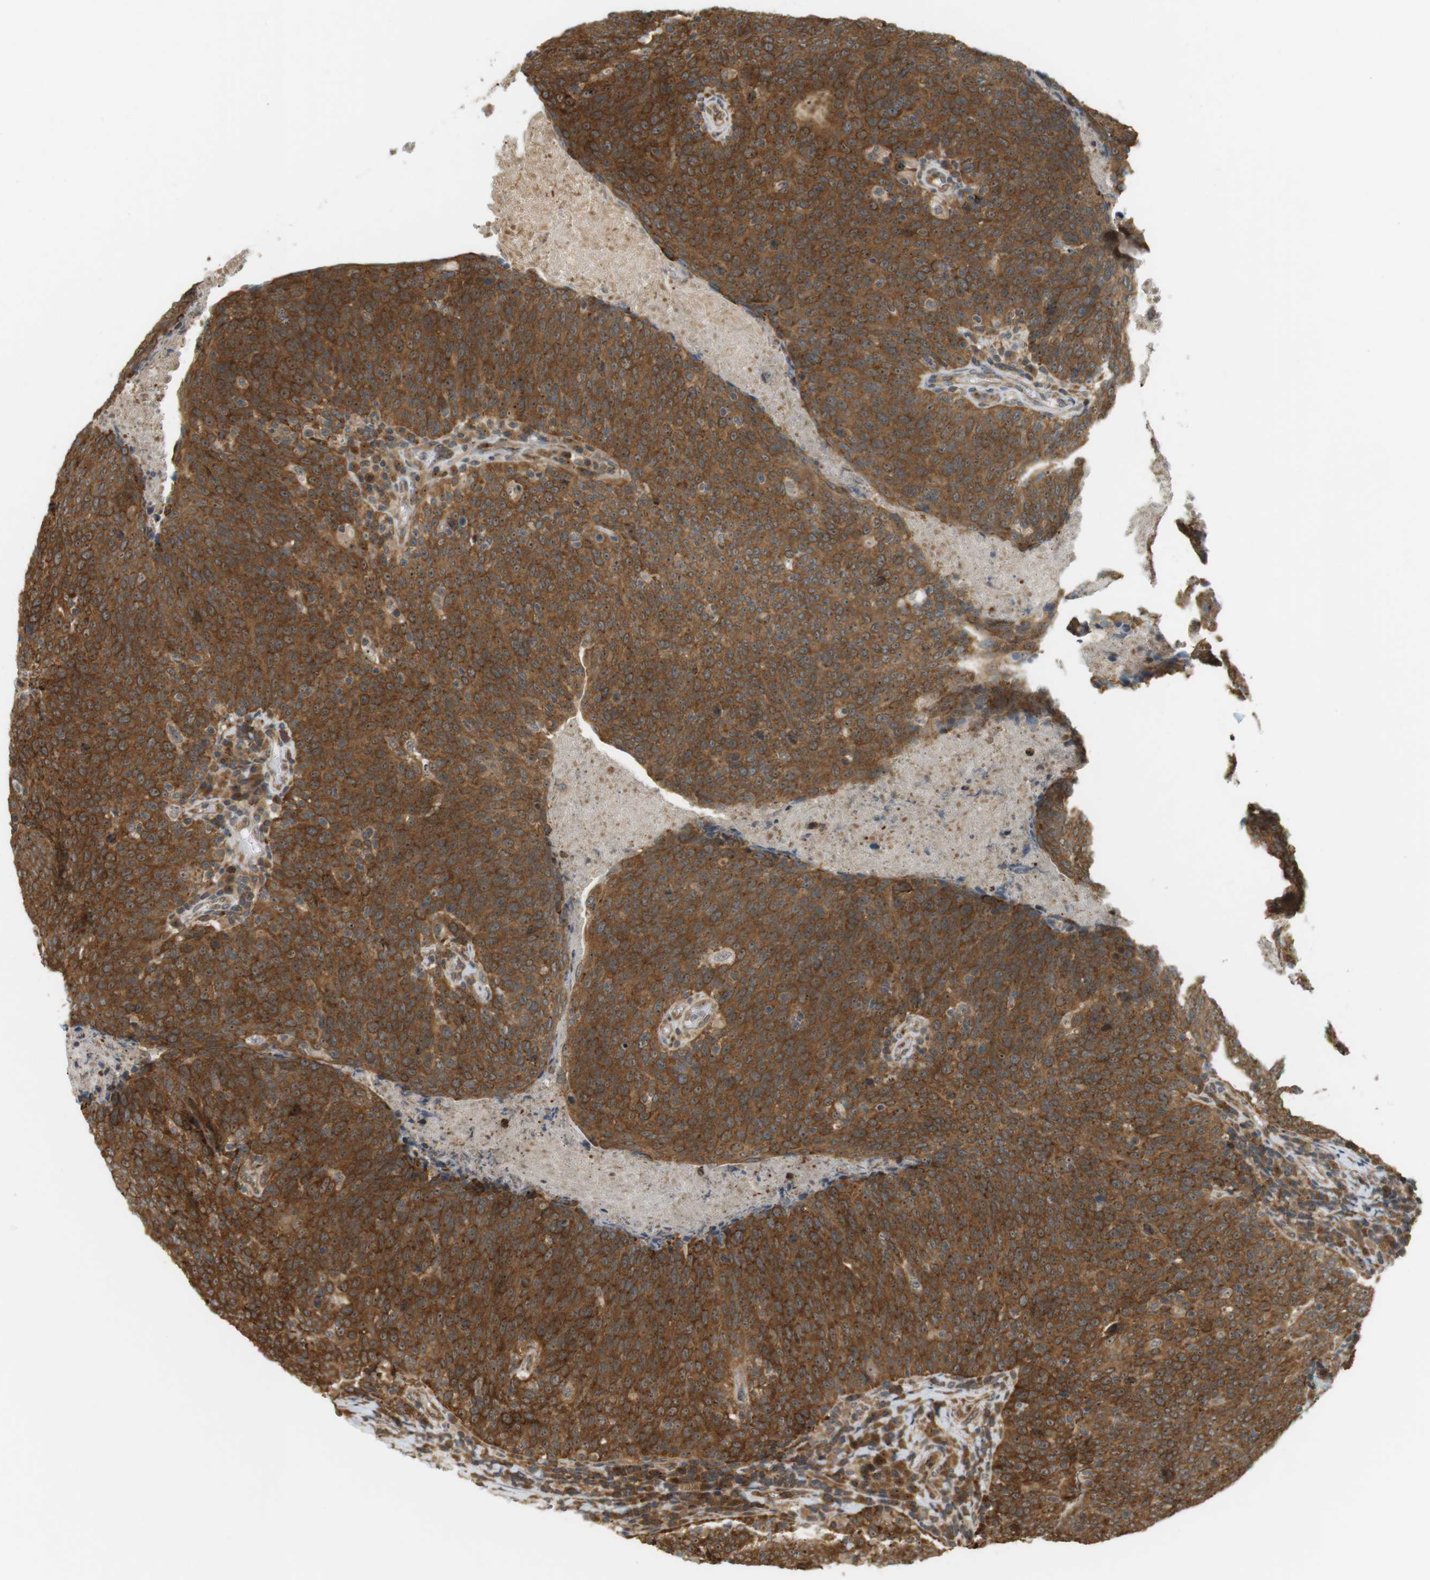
{"staining": {"intensity": "strong", "quantity": ">75%", "location": "cytoplasmic/membranous,nuclear"}, "tissue": "head and neck cancer", "cell_type": "Tumor cells", "image_type": "cancer", "snomed": [{"axis": "morphology", "description": "Squamous cell carcinoma, NOS"}, {"axis": "morphology", "description": "Squamous cell carcinoma, metastatic, NOS"}, {"axis": "topography", "description": "Lymph node"}, {"axis": "topography", "description": "Head-Neck"}], "caption": "Immunohistochemistry (IHC) image of human head and neck squamous cell carcinoma stained for a protein (brown), which demonstrates high levels of strong cytoplasmic/membranous and nuclear expression in about >75% of tumor cells.", "gene": "PA2G4", "patient": {"sex": "male", "age": 62}}